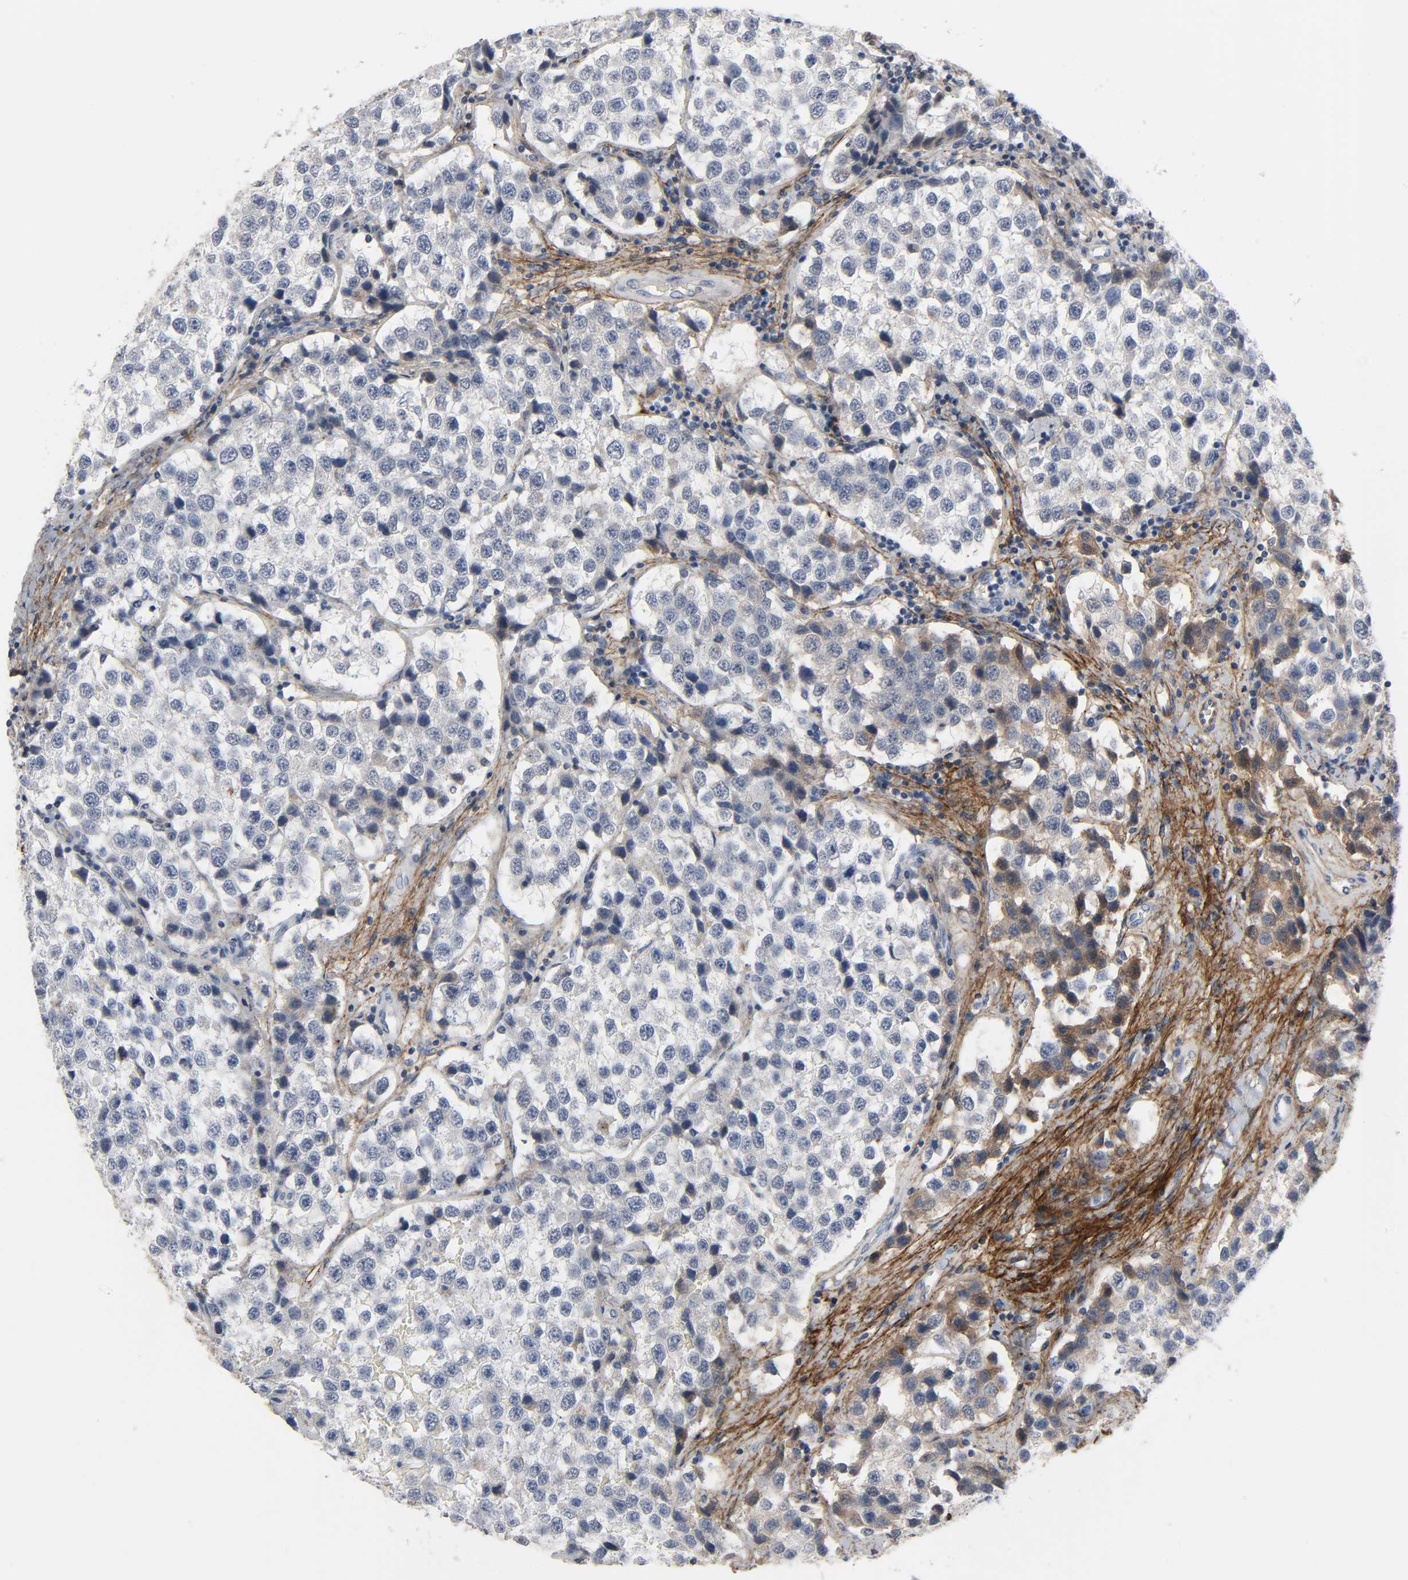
{"staining": {"intensity": "weak", "quantity": "25%-75%", "location": "cytoplasmic/membranous"}, "tissue": "testis cancer", "cell_type": "Tumor cells", "image_type": "cancer", "snomed": [{"axis": "morphology", "description": "Seminoma, NOS"}, {"axis": "topography", "description": "Testis"}], "caption": "Immunohistochemistry of human testis cancer displays low levels of weak cytoplasmic/membranous positivity in about 25%-75% of tumor cells.", "gene": "FBLN5", "patient": {"sex": "male", "age": 39}}